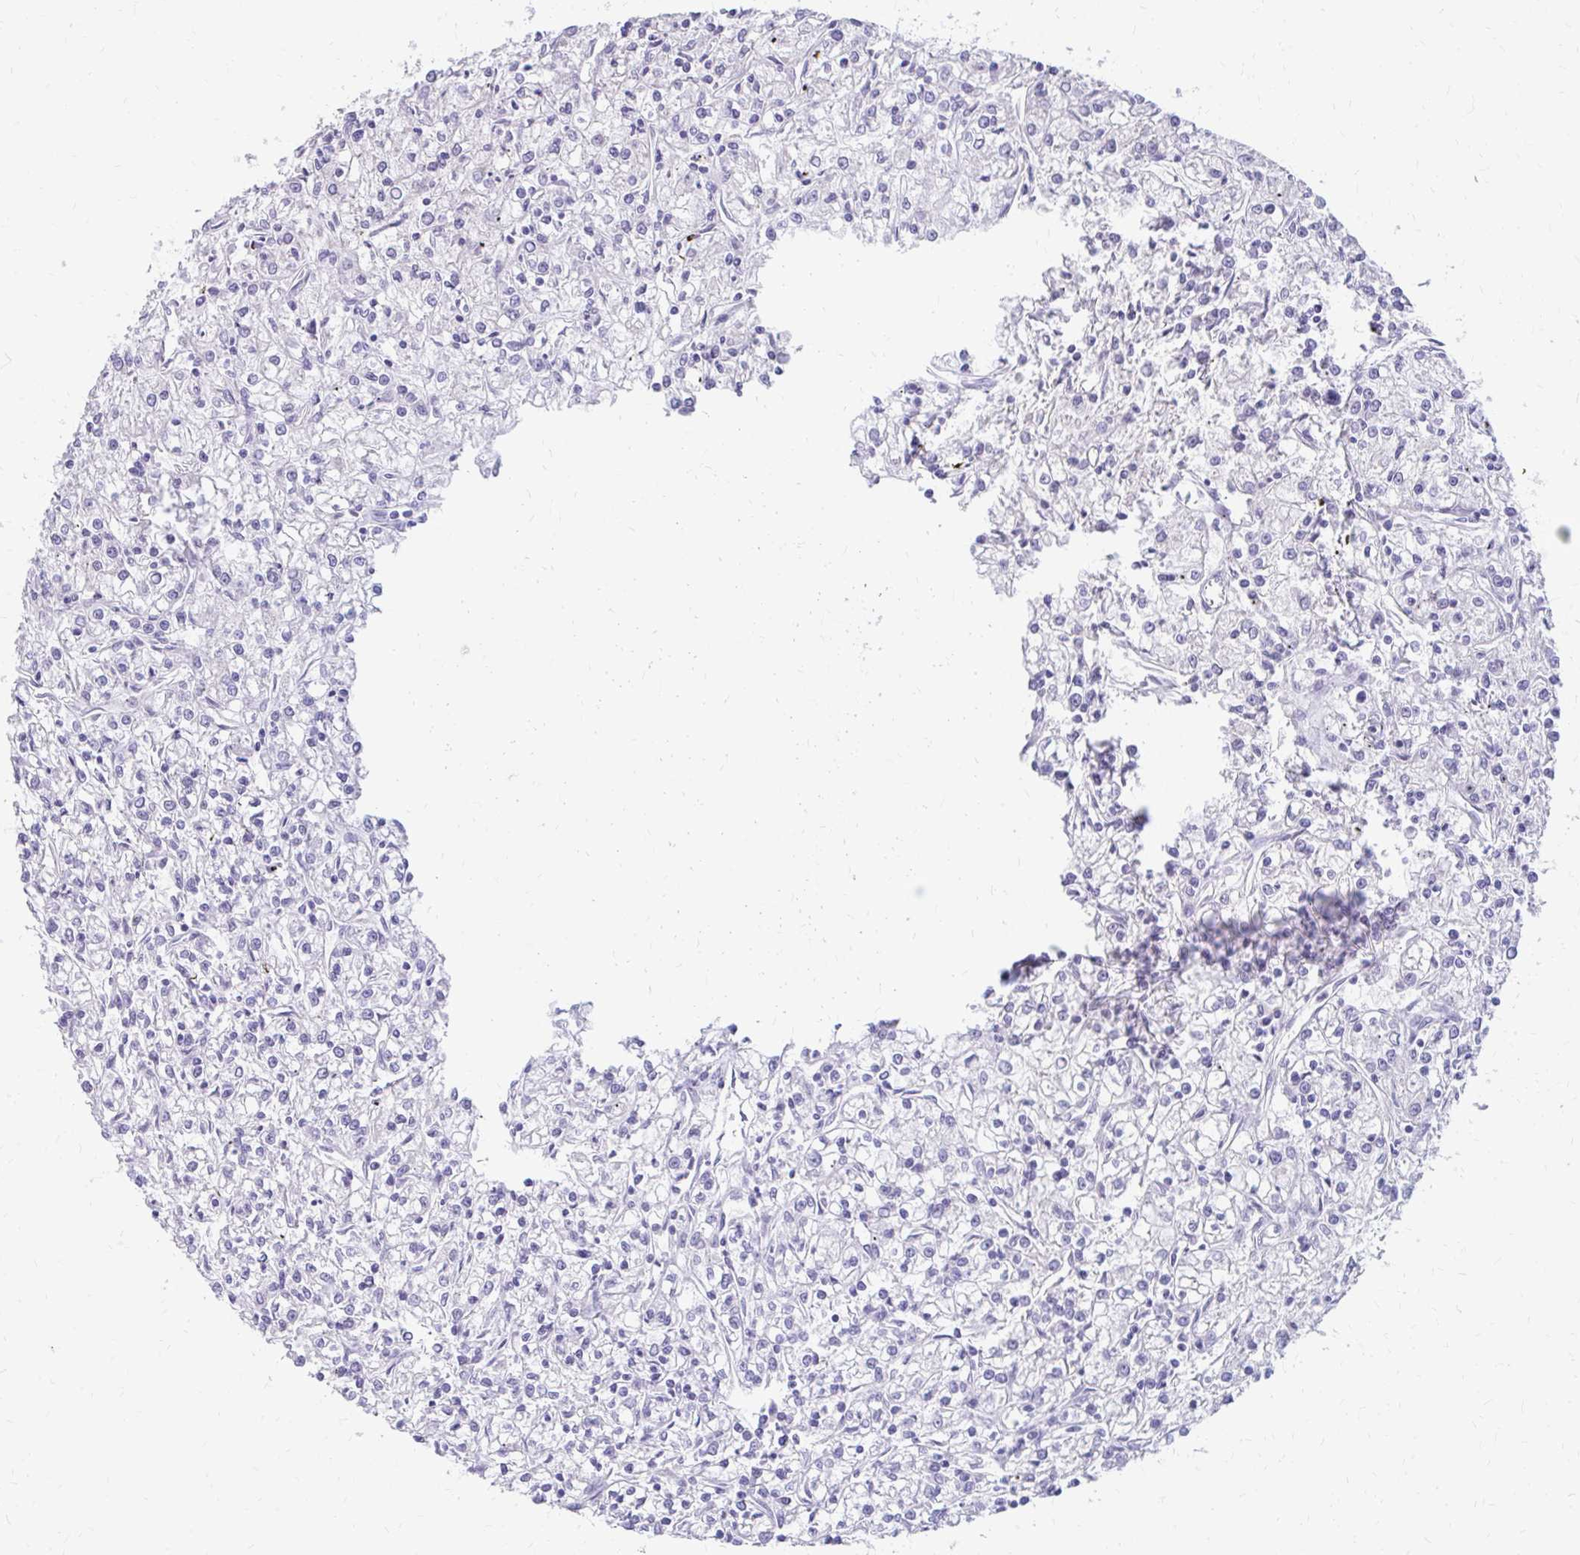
{"staining": {"intensity": "negative", "quantity": "none", "location": "none"}, "tissue": "renal cancer", "cell_type": "Tumor cells", "image_type": "cancer", "snomed": [{"axis": "morphology", "description": "Adenocarcinoma, NOS"}, {"axis": "topography", "description": "Kidney"}], "caption": "This is an IHC image of renal cancer. There is no positivity in tumor cells.", "gene": "RGS16", "patient": {"sex": "female", "age": 59}}